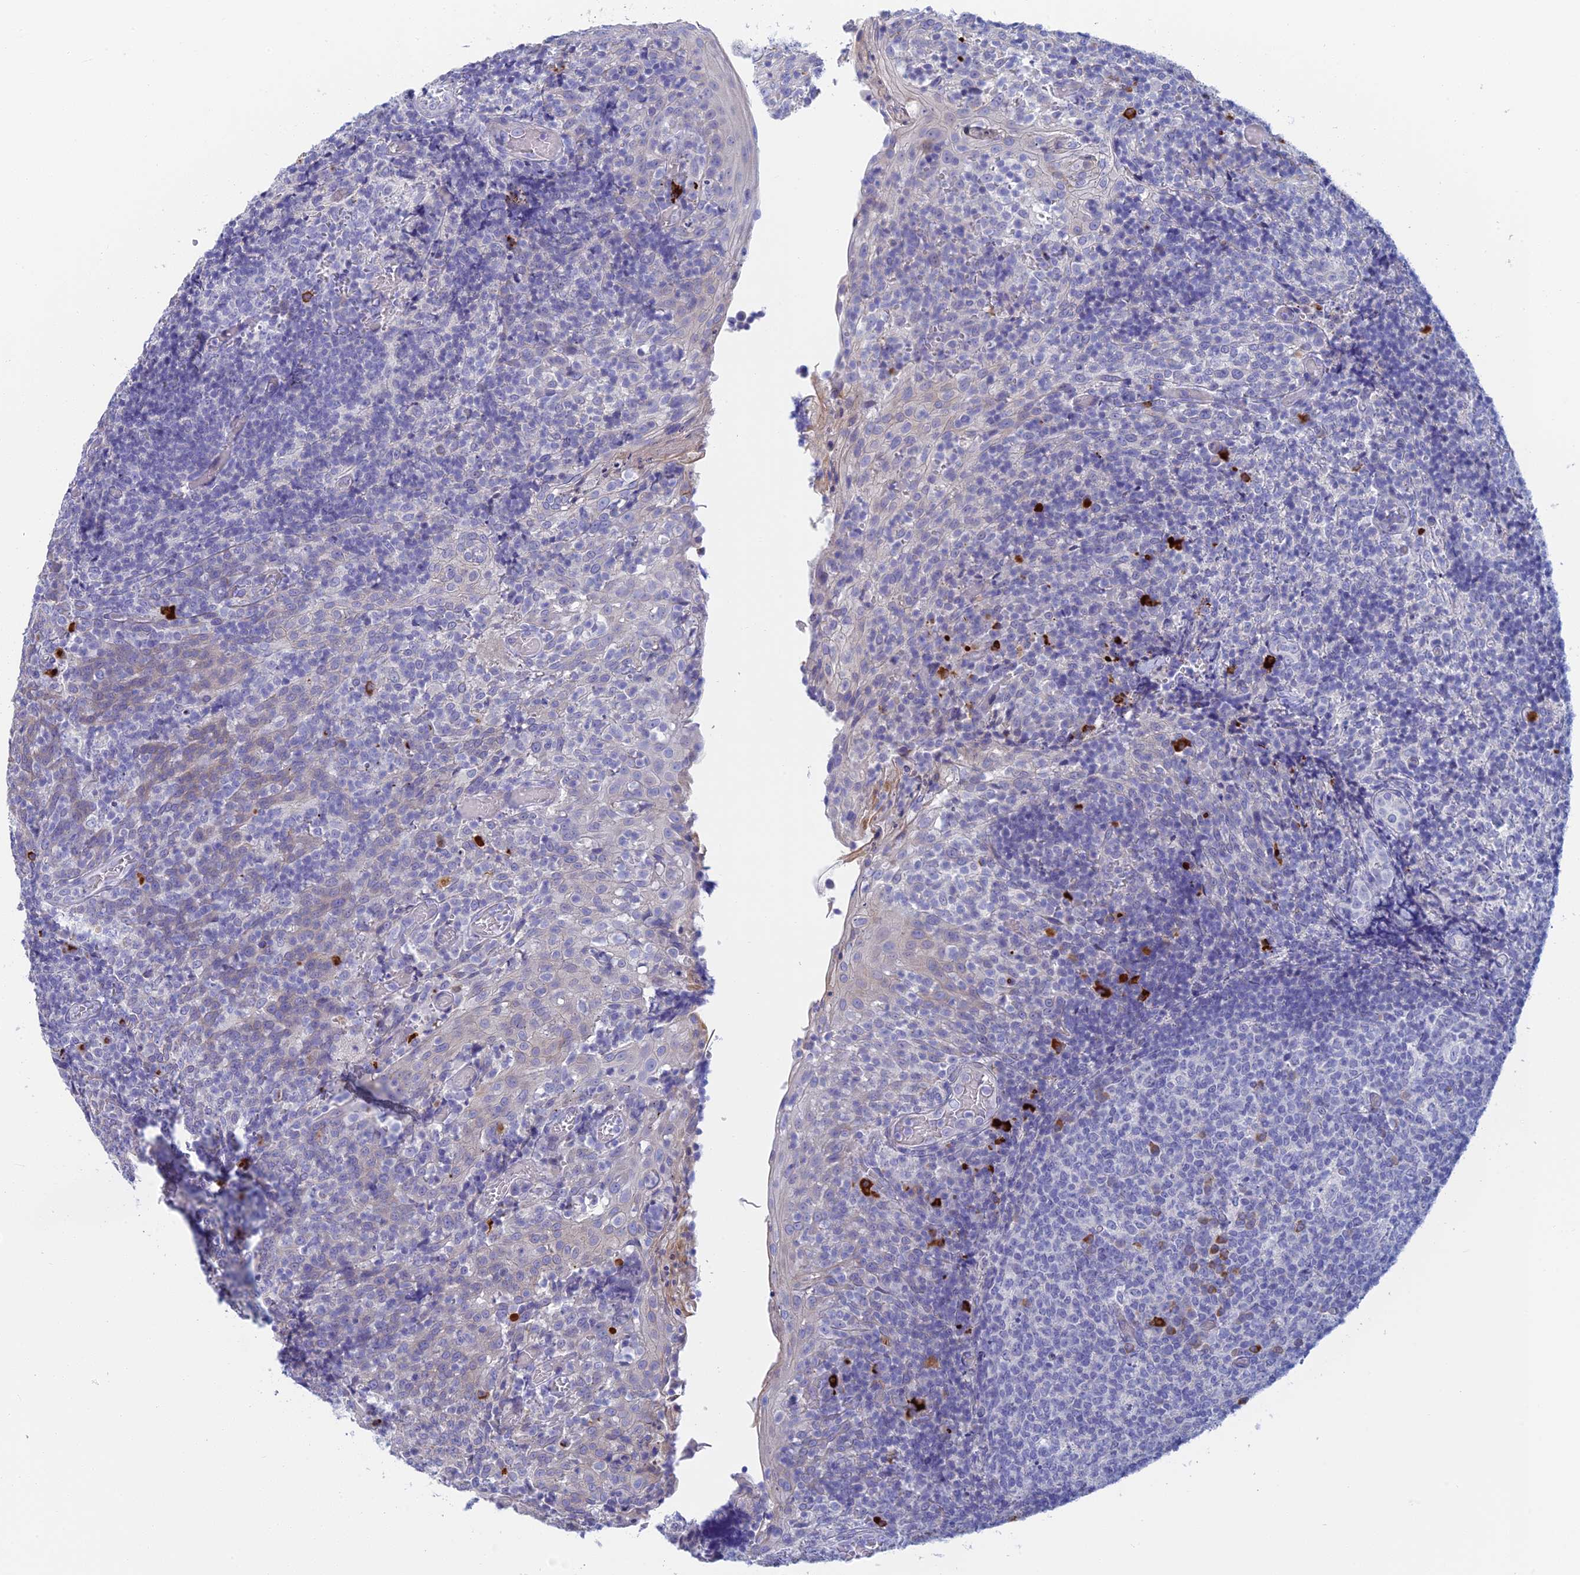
{"staining": {"intensity": "negative", "quantity": "none", "location": "none"}, "tissue": "tonsil", "cell_type": "Germinal center cells", "image_type": "normal", "snomed": [{"axis": "morphology", "description": "Normal tissue, NOS"}, {"axis": "topography", "description": "Tonsil"}], "caption": "A high-resolution micrograph shows immunohistochemistry (IHC) staining of unremarkable tonsil, which demonstrates no significant staining in germinal center cells. (Brightfield microscopy of DAB IHC at high magnification).", "gene": "CEP152", "patient": {"sex": "female", "age": 19}}